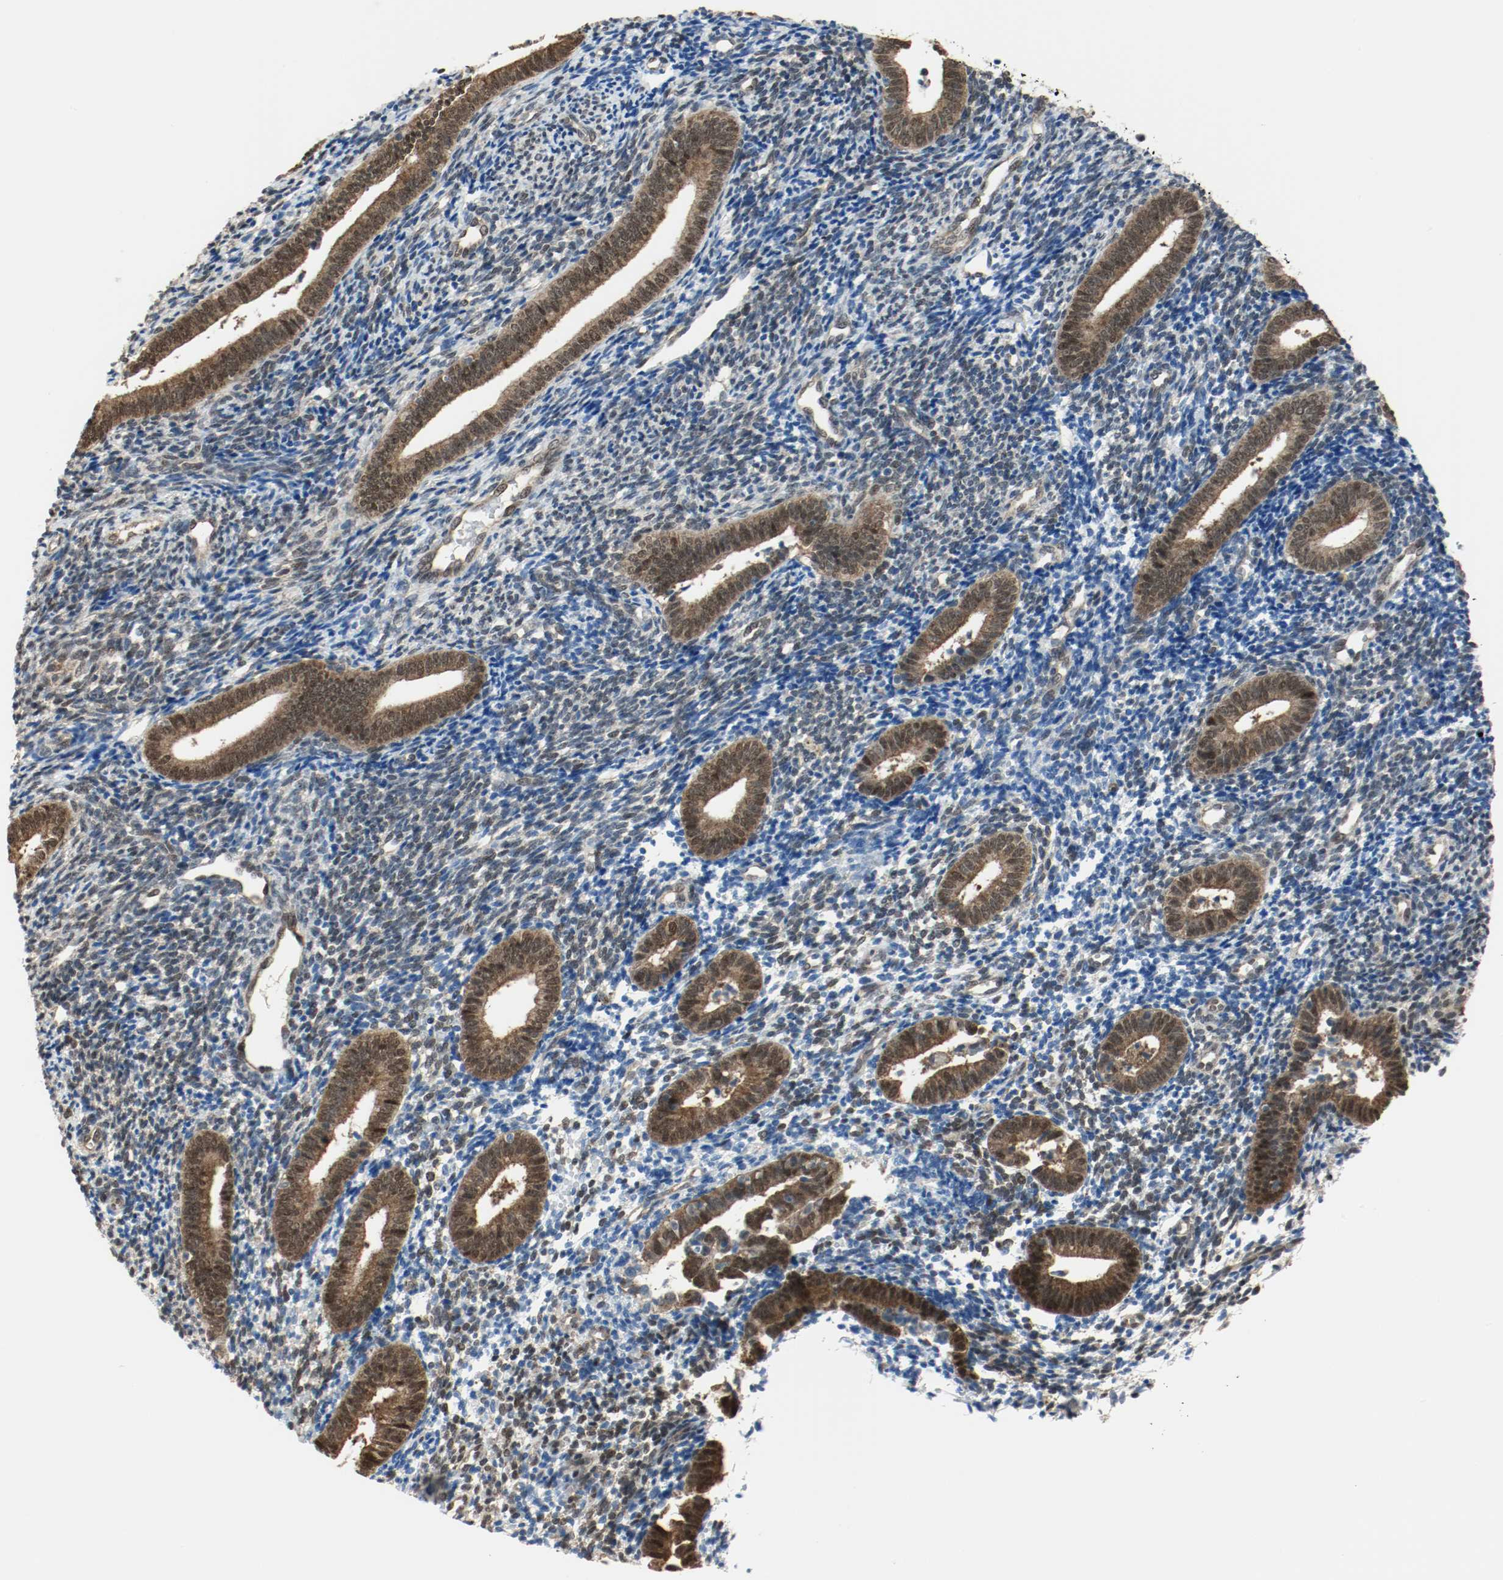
{"staining": {"intensity": "weak", "quantity": "25%-75%", "location": "cytoplasmic/membranous,nuclear"}, "tissue": "endometrium", "cell_type": "Cells in endometrial stroma", "image_type": "normal", "snomed": [{"axis": "morphology", "description": "Normal tissue, NOS"}, {"axis": "topography", "description": "Uterus"}, {"axis": "topography", "description": "Endometrium"}], "caption": "Cells in endometrial stroma show low levels of weak cytoplasmic/membranous,nuclear staining in approximately 25%-75% of cells in unremarkable human endometrium. The protein is stained brown, and the nuclei are stained in blue (DAB IHC with brightfield microscopy, high magnification).", "gene": "PPME1", "patient": {"sex": "female", "age": 33}}